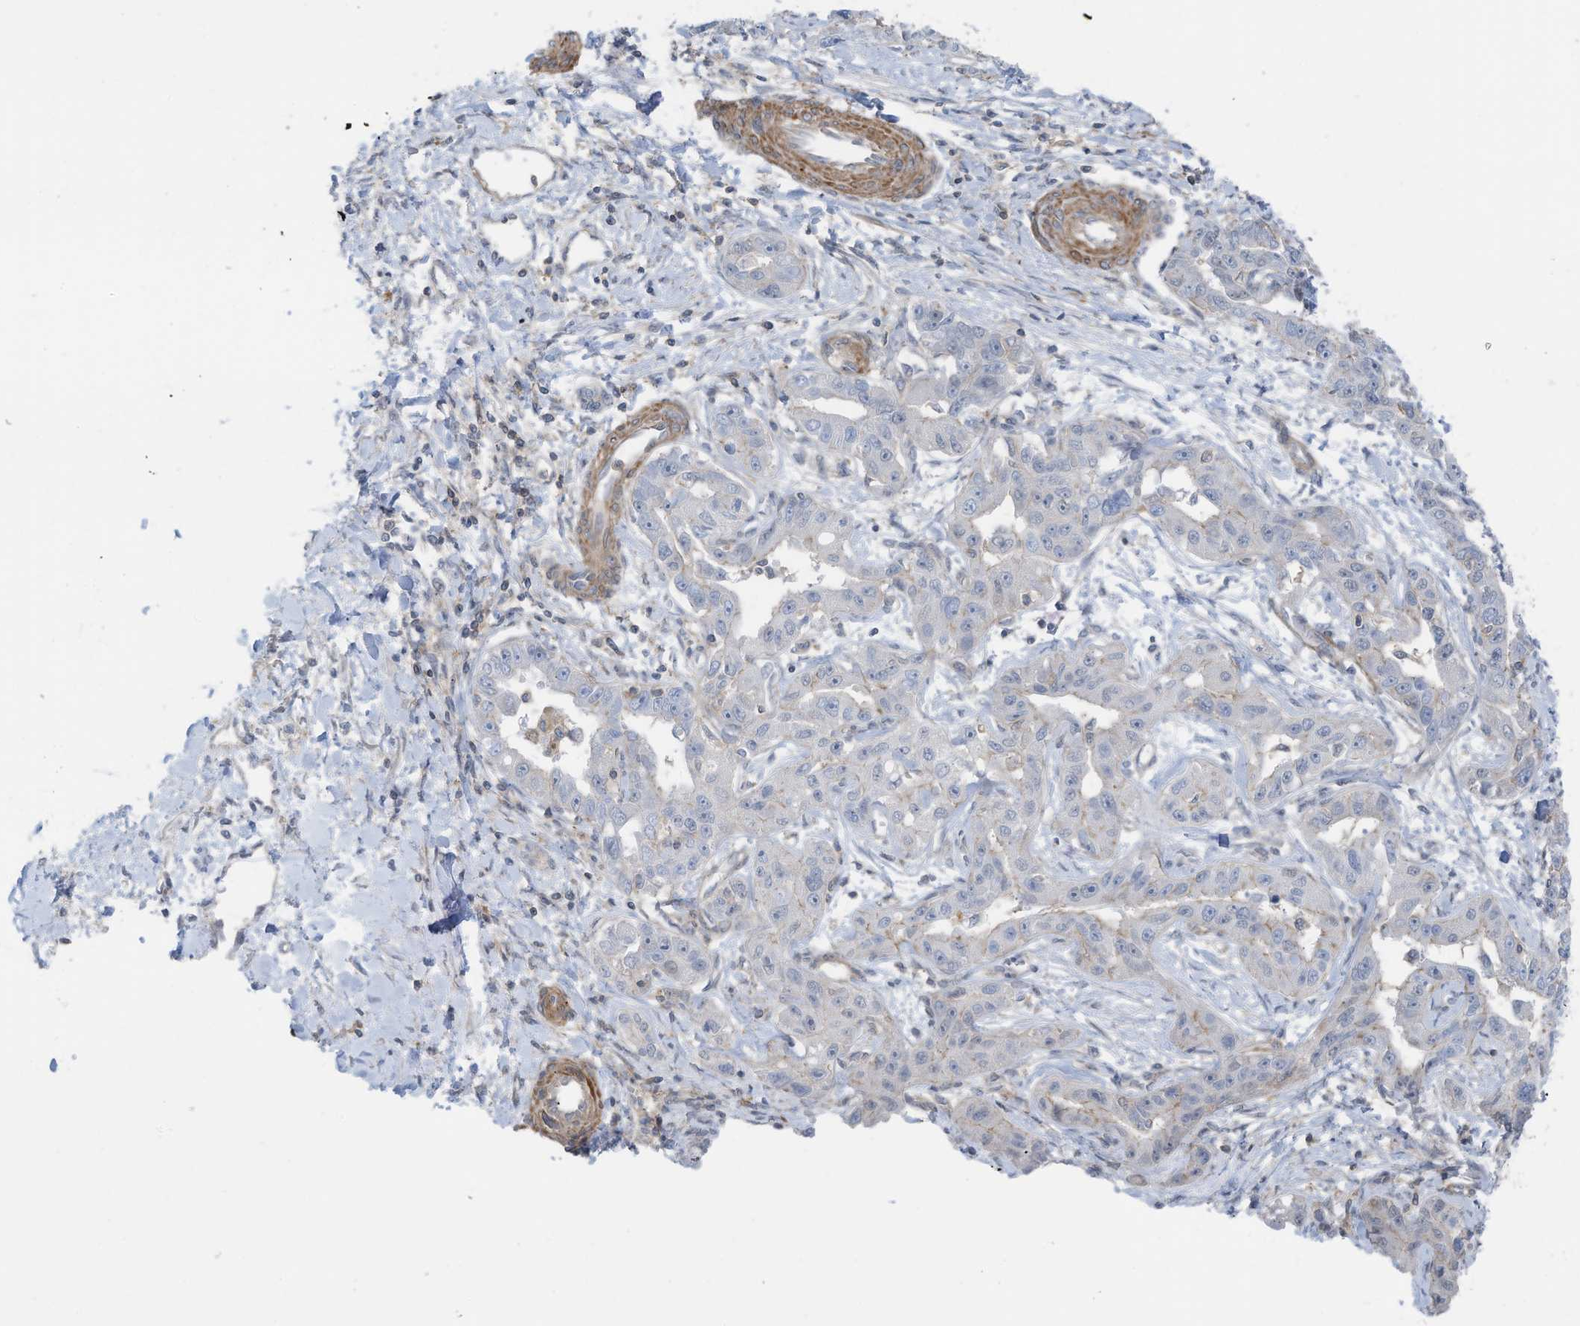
{"staining": {"intensity": "negative", "quantity": "none", "location": "none"}, "tissue": "liver cancer", "cell_type": "Tumor cells", "image_type": "cancer", "snomed": [{"axis": "morphology", "description": "Cholangiocarcinoma"}, {"axis": "topography", "description": "Liver"}], "caption": "Immunohistochemistry photomicrograph of human cholangiocarcinoma (liver) stained for a protein (brown), which displays no expression in tumor cells. (DAB immunohistochemistry (IHC) with hematoxylin counter stain).", "gene": "ZNF846", "patient": {"sex": "male", "age": 59}}